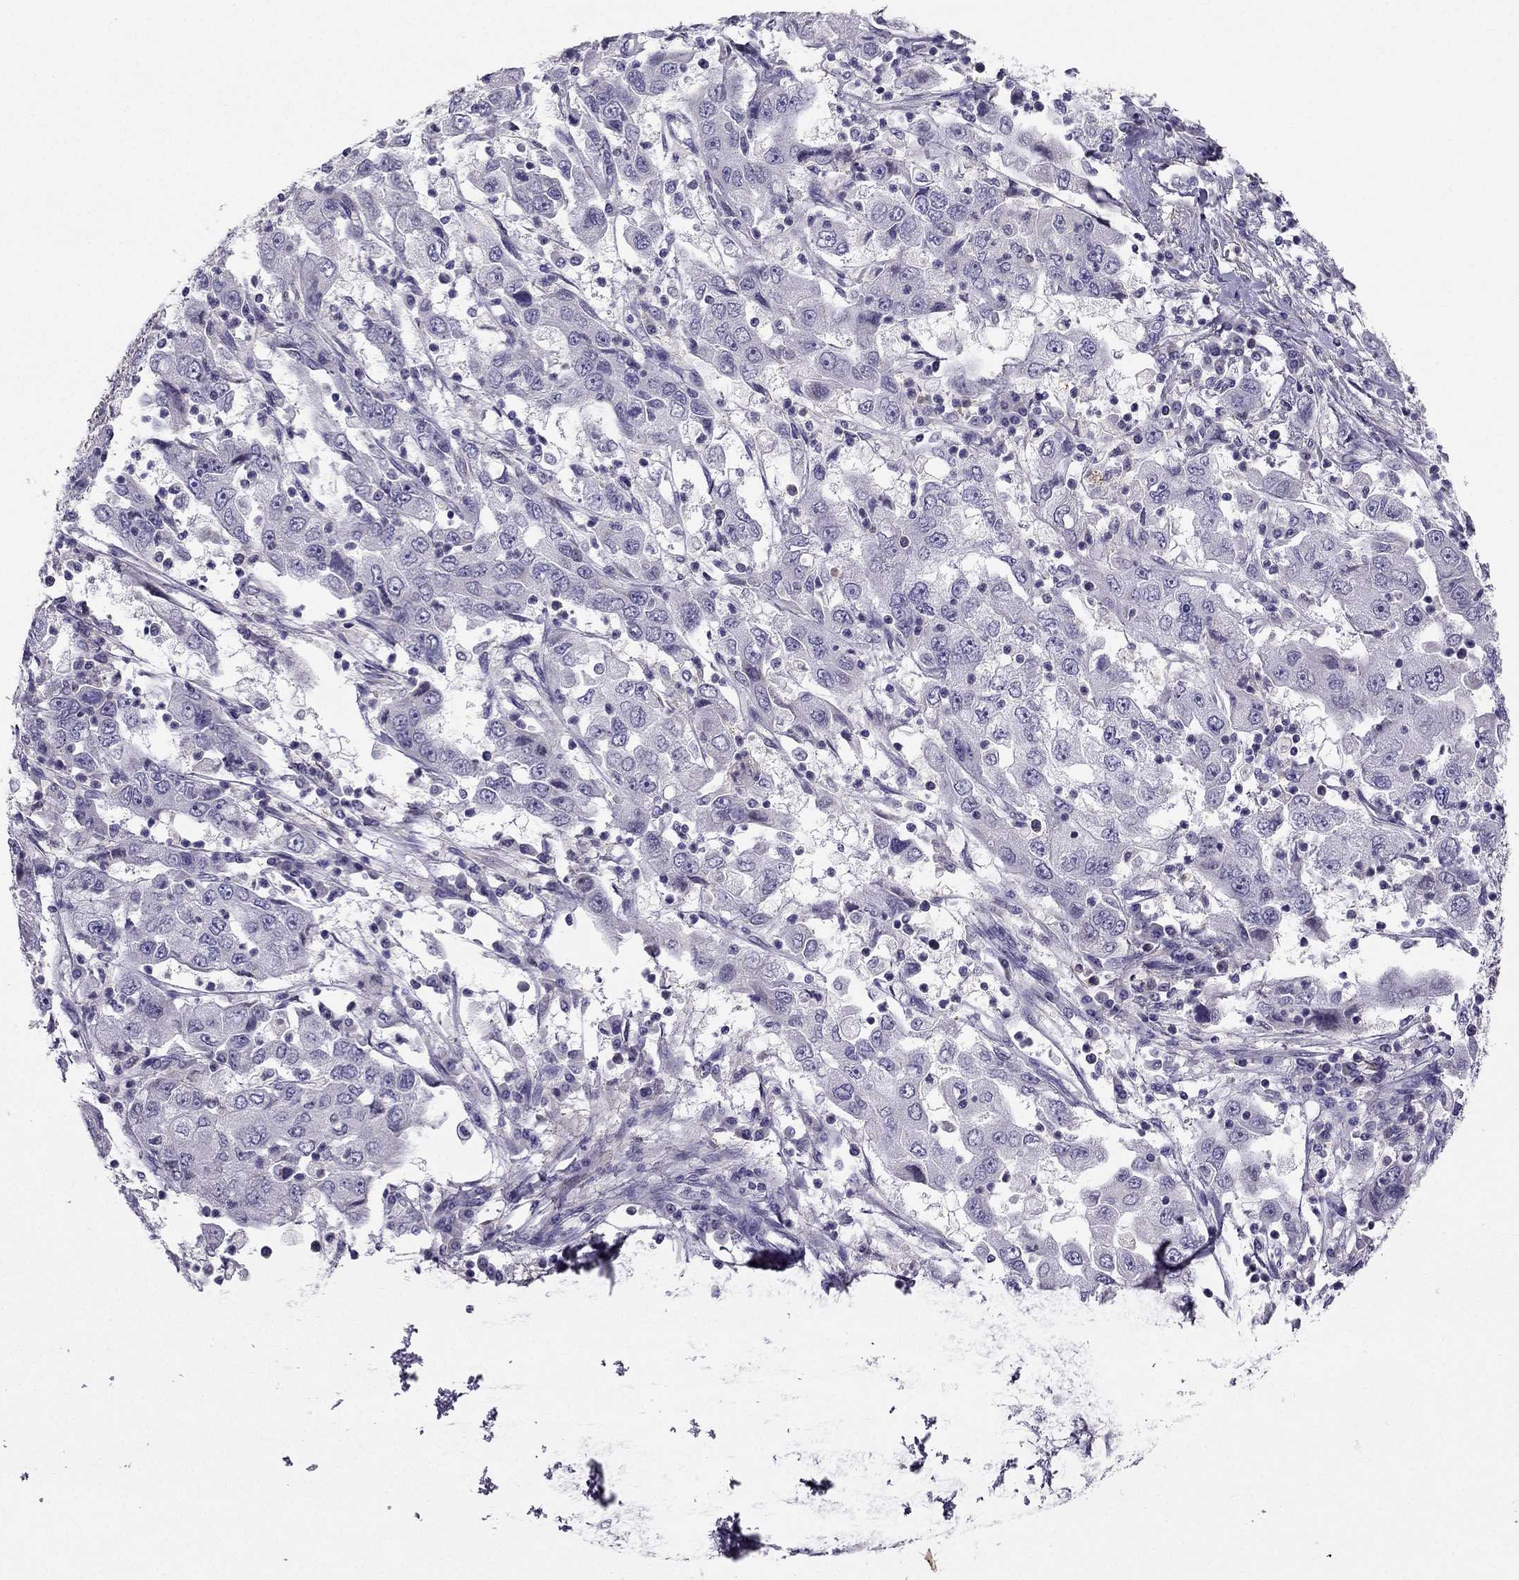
{"staining": {"intensity": "negative", "quantity": "none", "location": "none"}, "tissue": "cervical cancer", "cell_type": "Tumor cells", "image_type": "cancer", "snomed": [{"axis": "morphology", "description": "Squamous cell carcinoma, NOS"}, {"axis": "topography", "description": "Cervix"}], "caption": "IHC histopathology image of human cervical cancer stained for a protein (brown), which reveals no staining in tumor cells.", "gene": "SYT5", "patient": {"sex": "female", "age": 36}}